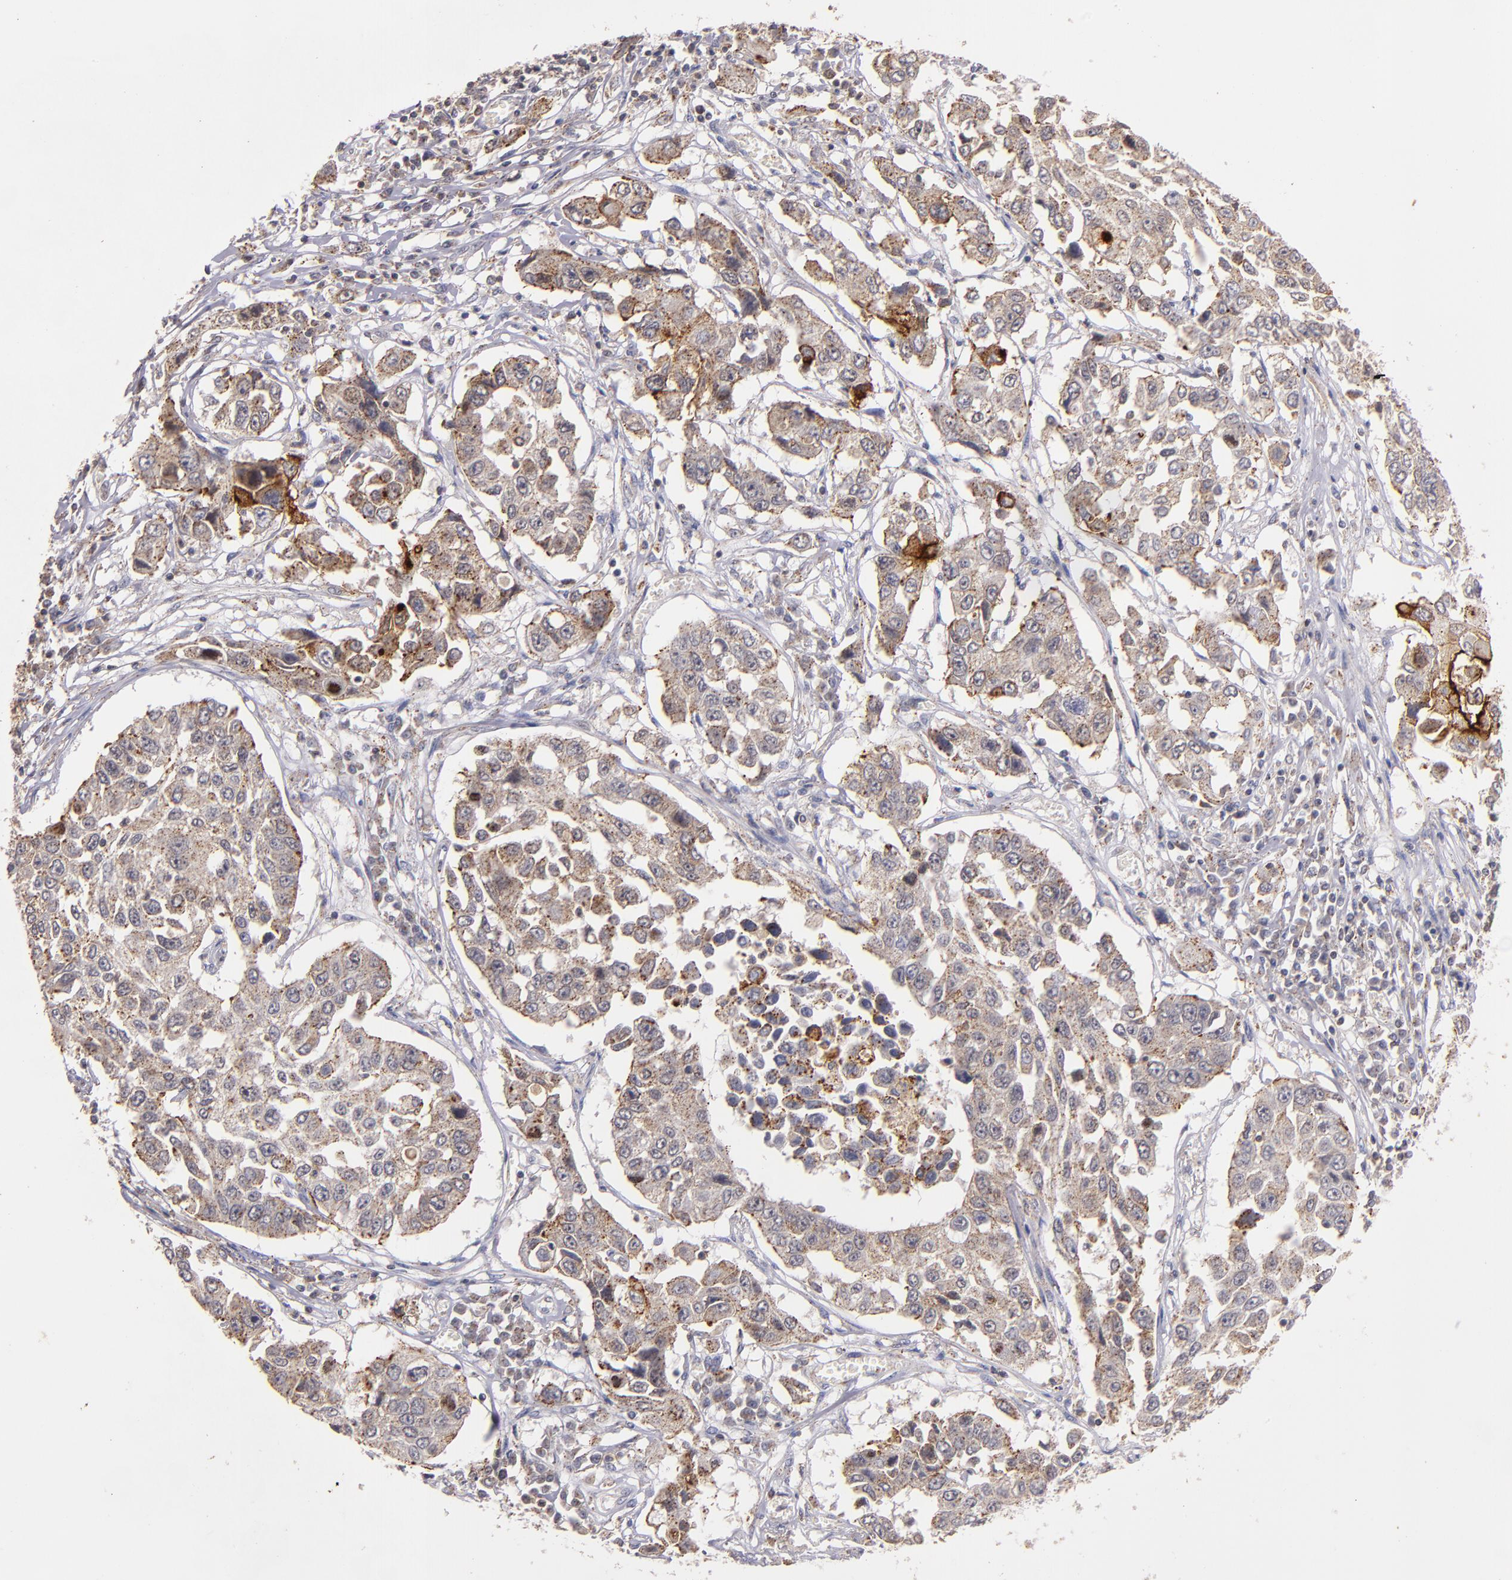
{"staining": {"intensity": "moderate", "quantity": ">75%", "location": "cytoplasmic/membranous"}, "tissue": "lung cancer", "cell_type": "Tumor cells", "image_type": "cancer", "snomed": [{"axis": "morphology", "description": "Squamous cell carcinoma, NOS"}, {"axis": "topography", "description": "Lung"}], "caption": "Lung cancer was stained to show a protein in brown. There is medium levels of moderate cytoplasmic/membranous positivity in about >75% of tumor cells. (DAB (3,3'-diaminobenzidine) IHC, brown staining for protein, blue staining for nuclei).", "gene": "SYP", "patient": {"sex": "male", "age": 71}}